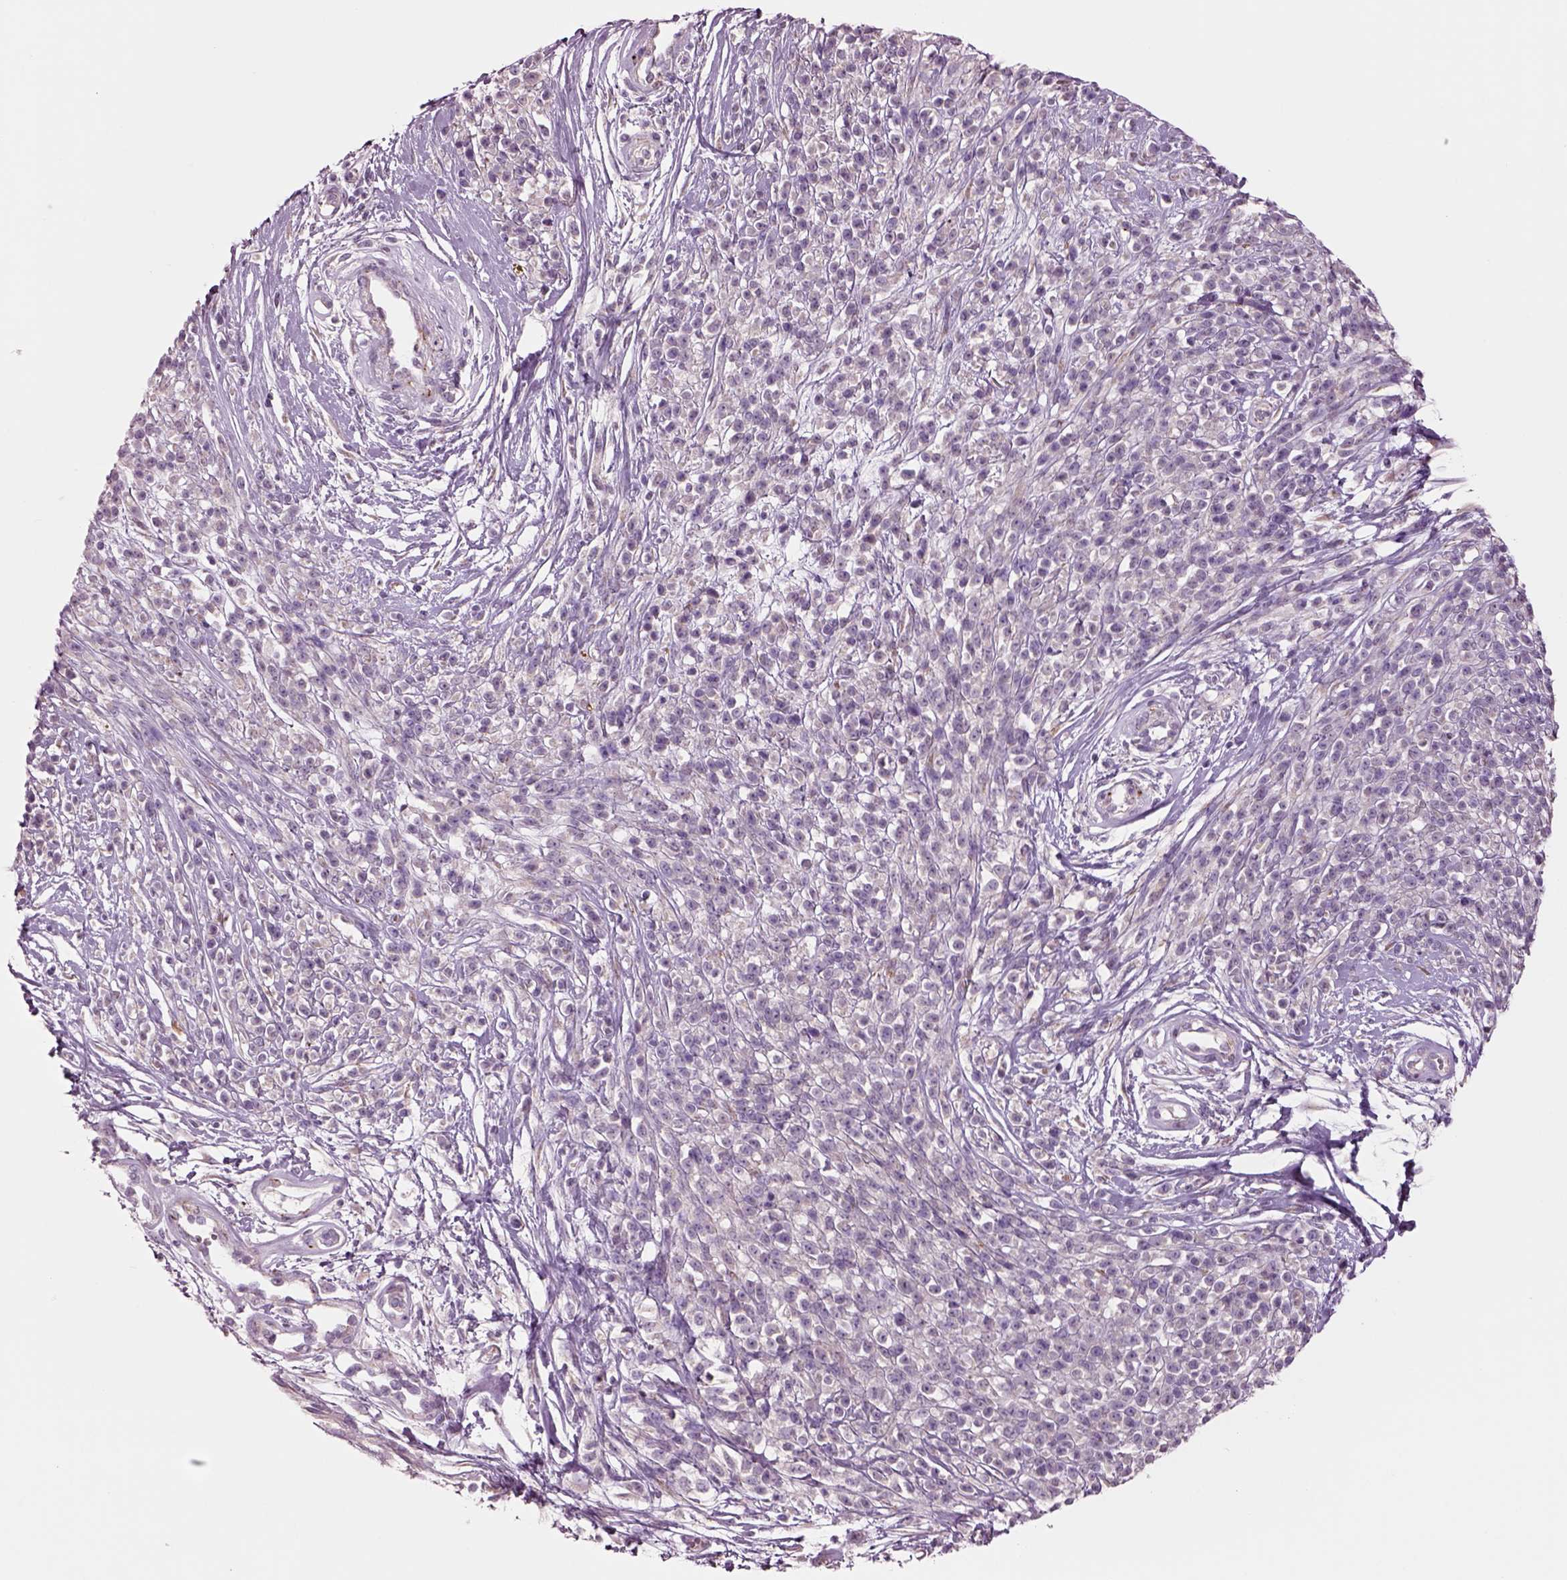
{"staining": {"intensity": "negative", "quantity": "none", "location": "none"}, "tissue": "melanoma", "cell_type": "Tumor cells", "image_type": "cancer", "snomed": [{"axis": "morphology", "description": "Malignant melanoma, NOS"}, {"axis": "topography", "description": "Skin"}, {"axis": "topography", "description": "Skin of trunk"}], "caption": "Immunohistochemistry of malignant melanoma exhibits no positivity in tumor cells. The staining was performed using DAB (3,3'-diaminobenzidine) to visualize the protein expression in brown, while the nuclei were stained in blue with hematoxylin (Magnification: 20x).", "gene": "PLPP7", "patient": {"sex": "male", "age": 74}}